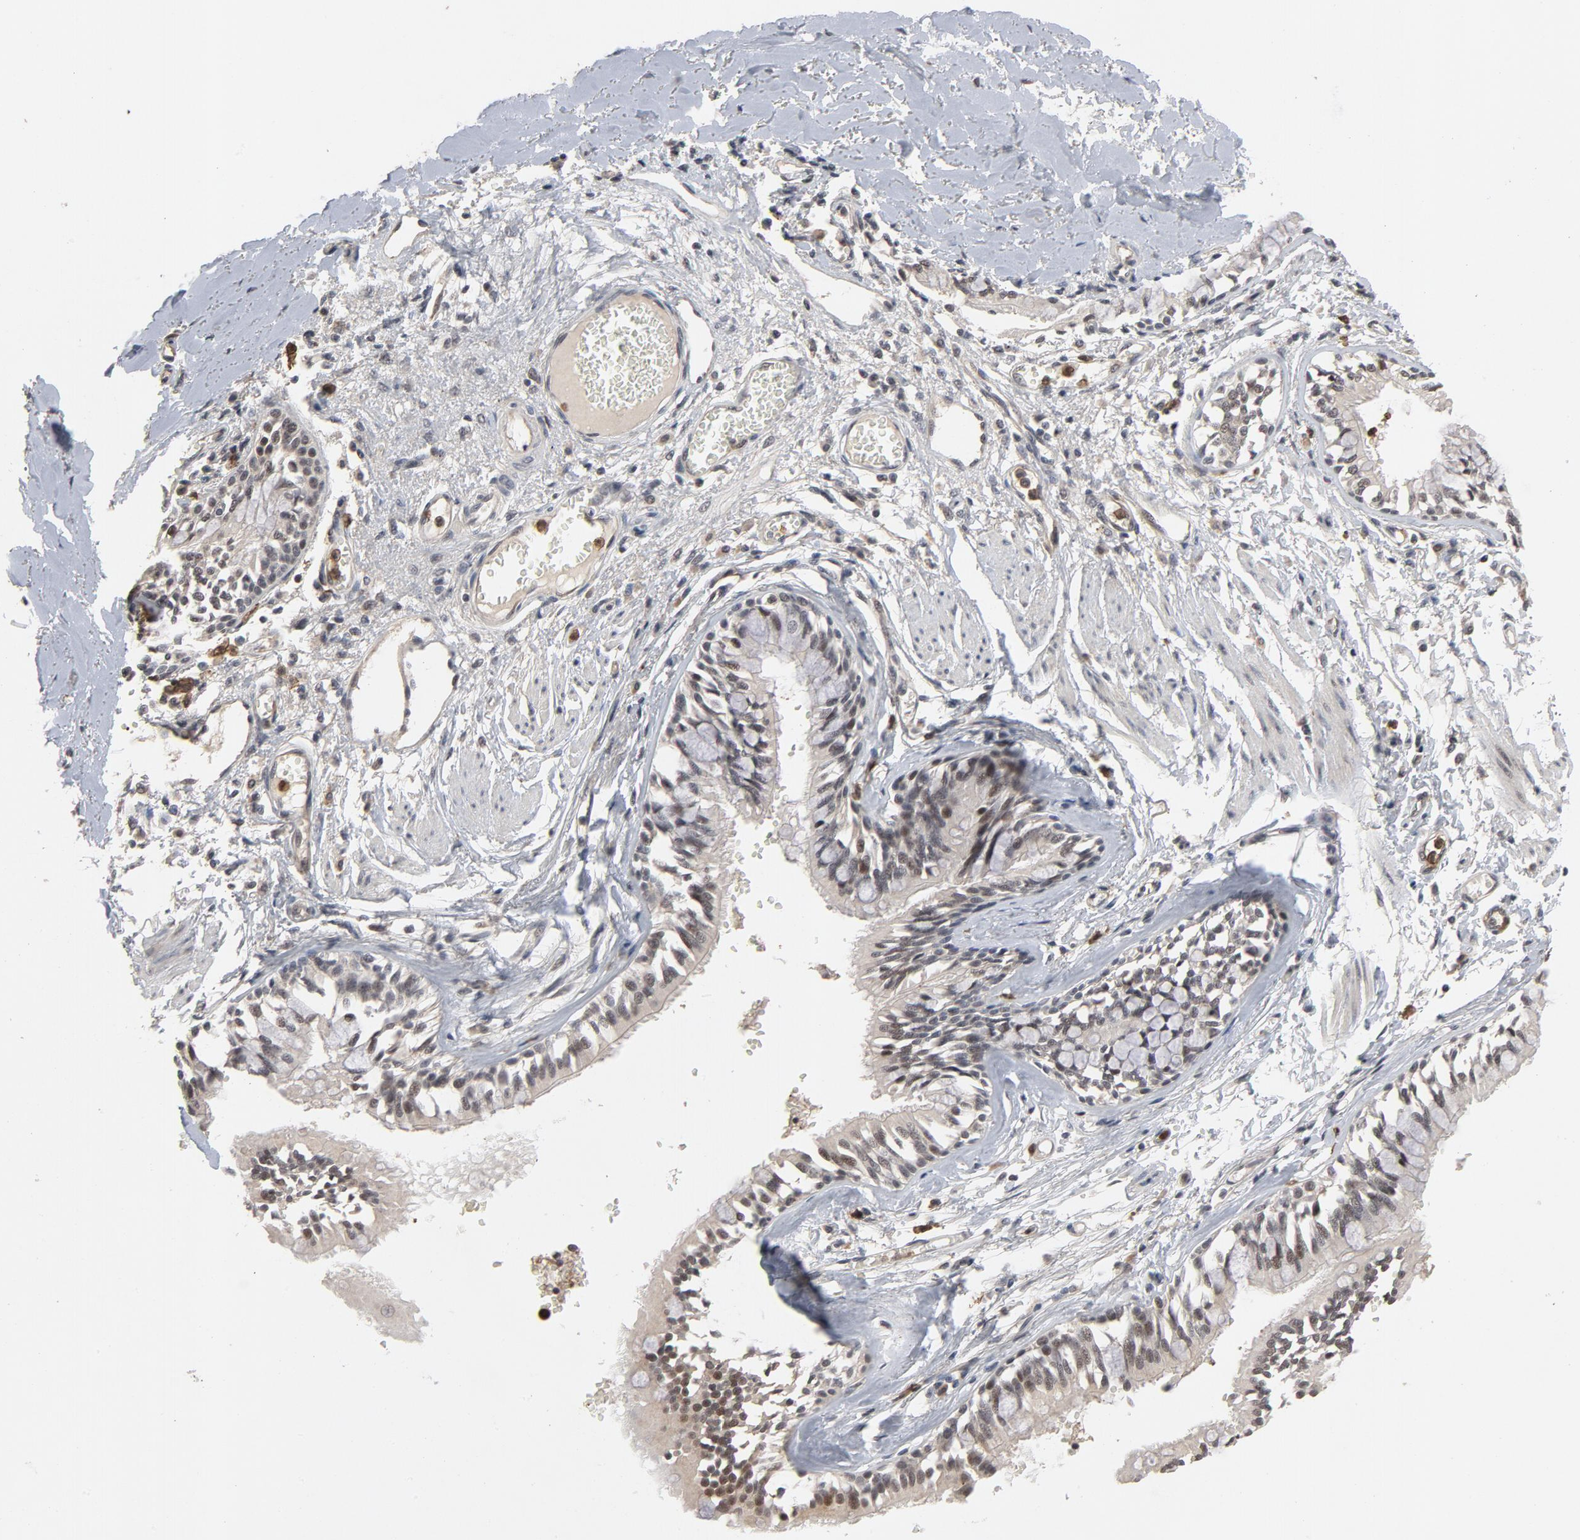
{"staining": {"intensity": "weak", "quantity": "<25%", "location": "nuclear"}, "tissue": "bronchus", "cell_type": "Respiratory epithelial cells", "image_type": "normal", "snomed": [{"axis": "morphology", "description": "Normal tissue, NOS"}, {"axis": "topography", "description": "Bronchus"}, {"axis": "topography", "description": "Lung"}], "caption": "Immunohistochemistry image of unremarkable bronchus: human bronchus stained with DAB (3,3'-diaminobenzidine) shows no significant protein expression in respiratory epithelial cells. Brightfield microscopy of immunohistochemistry stained with DAB (brown) and hematoxylin (blue), captured at high magnification.", "gene": "RTL5", "patient": {"sex": "female", "age": 56}}